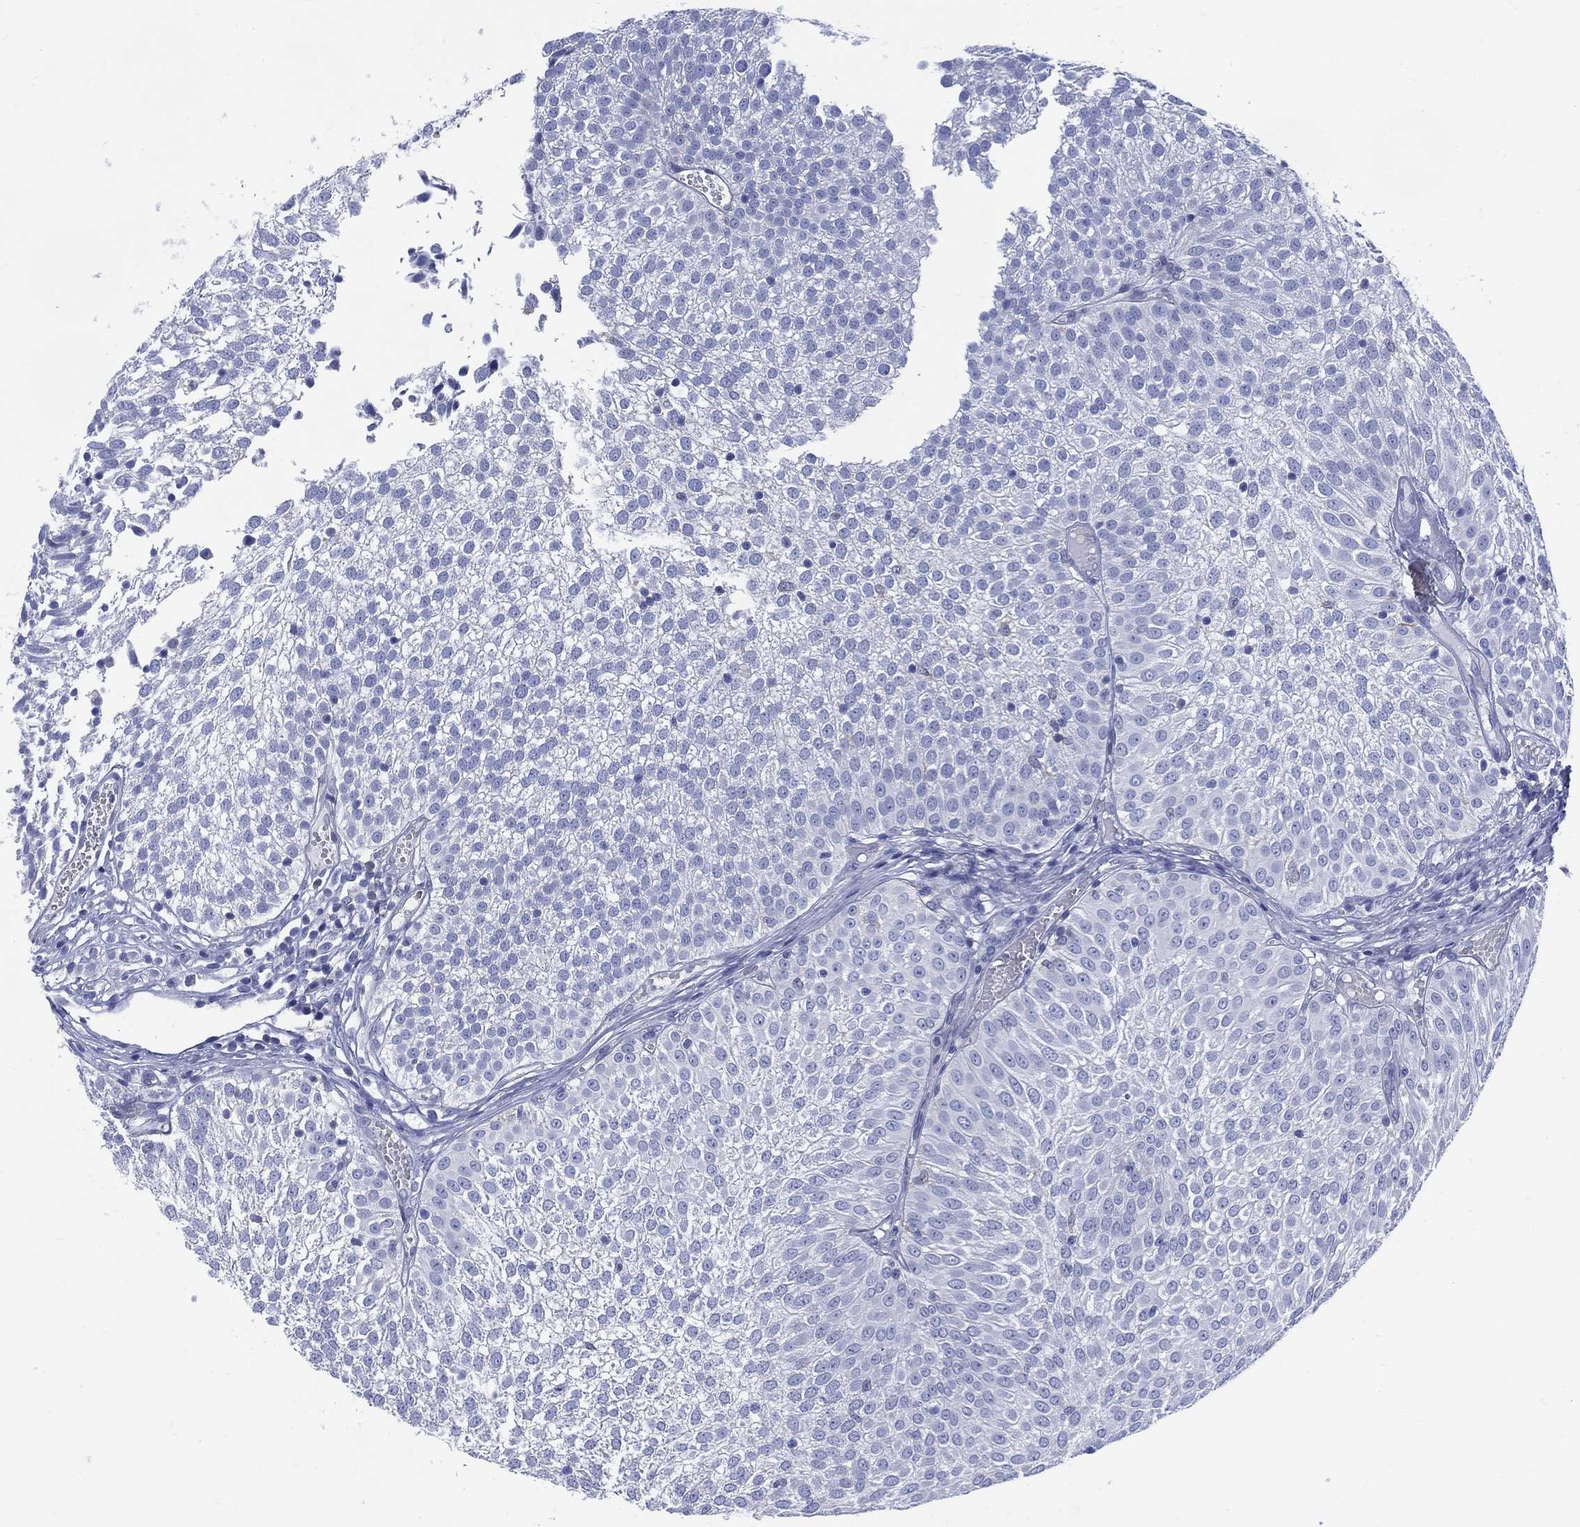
{"staining": {"intensity": "negative", "quantity": "none", "location": "none"}, "tissue": "urothelial cancer", "cell_type": "Tumor cells", "image_type": "cancer", "snomed": [{"axis": "morphology", "description": "Urothelial carcinoma, Low grade"}, {"axis": "topography", "description": "Urinary bladder"}], "caption": "A high-resolution image shows IHC staining of low-grade urothelial carcinoma, which demonstrates no significant positivity in tumor cells. Brightfield microscopy of immunohistochemistry (IHC) stained with DAB (3,3'-diaminobenzidine) (brown) and hematoxylin (blue), captured at high magnification.", "gene": "DDI1", "patient": {"sex": "male", "age": 52}}